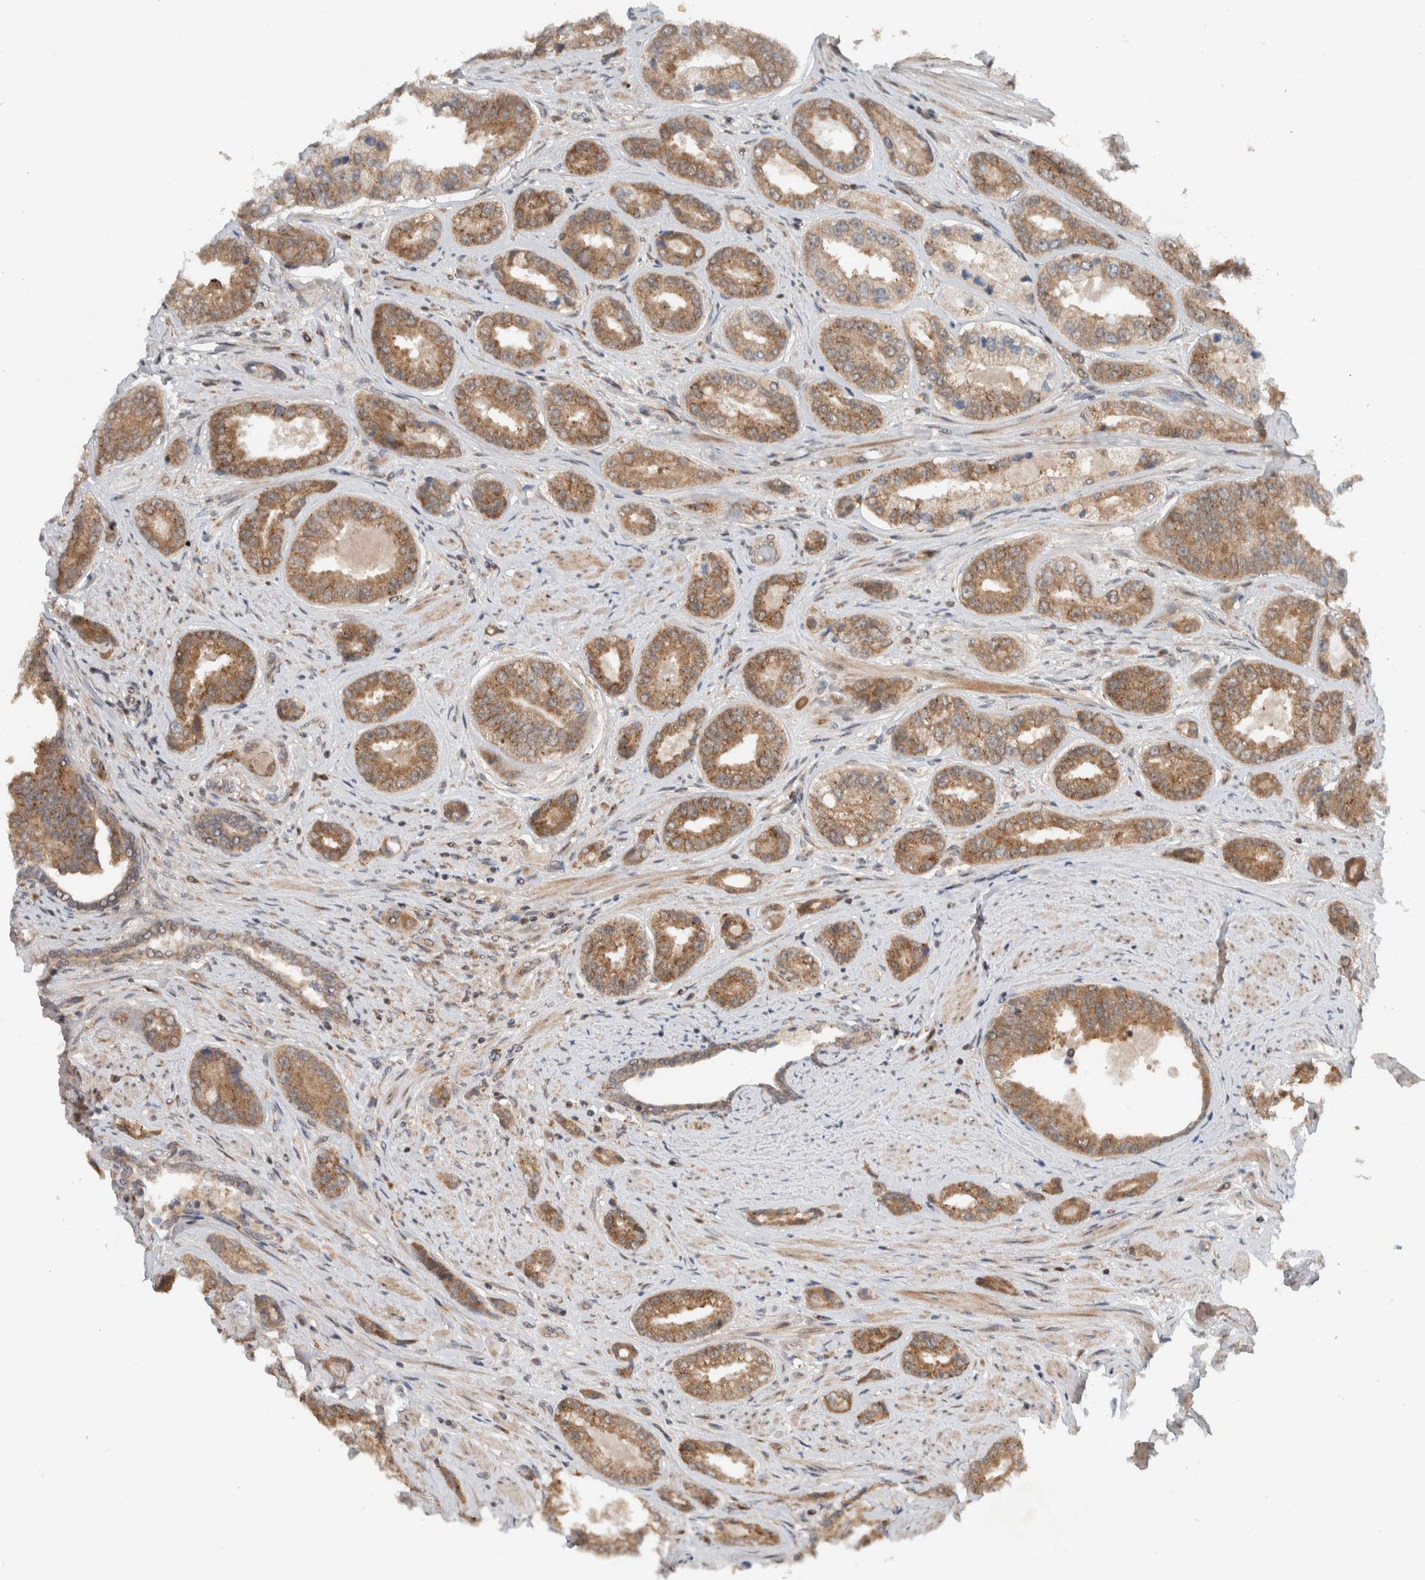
{"staining": {"intensity": "moderate", "quantity": ">75%", "location": "cytoplasmic/membranous"}, "tissue": "prostate cancer", "cell_type": "Tumor cells", "image_type": "cancer", "snomed": [{"axis": "morphology", "description": "Adenocarcinoma, High grade"}, {"axis": "topography", "description": "Prostate"}], "caption": "Immunohistochemistry (DAB (3,3'-diaminobenzidine)) staining of human high-grade adenocarcinoma (prostate) reveals moderate cytoplasmic/membranous protein expression in approximately >75% of tumor cells. The staining was performed using DAB, with brown indicating positive protein expression. Nuclei are stained blue with hematoxylin.", "gene": "KLHL6", "patient": {"sex": "male", "age": 61}}